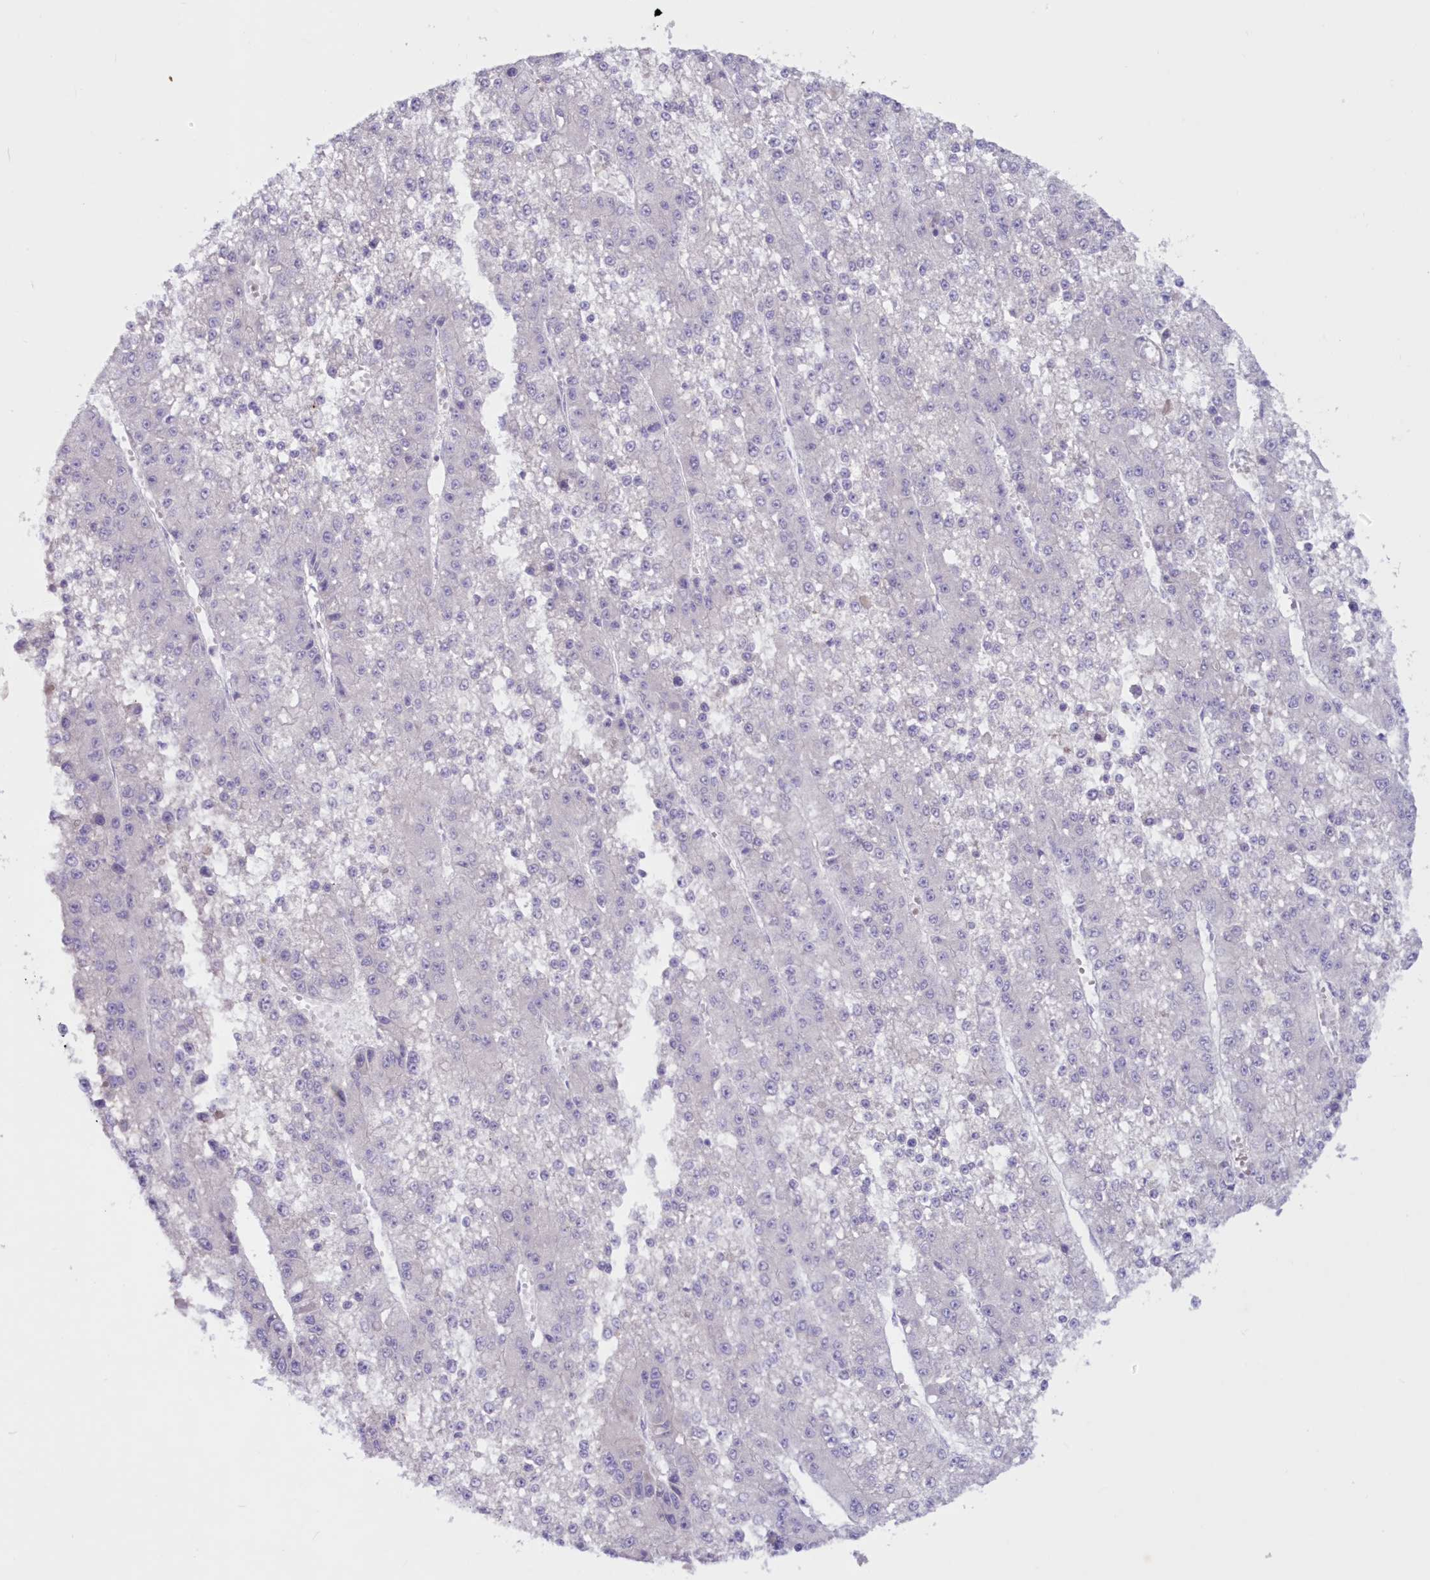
{"staining": {"intensity": "negative", "quantity": "none", "location": "none"}, "tissue": "liver cancer", "cell_type": "Tumor cells", "image_type": "cancer", "snomed": [{"axis": "morphology", "description": "Carcinoma, Hepatocellular, NOS"}, {"axis": "topography", "description": "Liver"}], "caption": "A high-resolution micrograph shows immunohistochemistry staining of liver cancer, which displays no significant positivity in tumor cells.", "gene": "SNED1", "patient": {"sex": "female", "age": 73}}